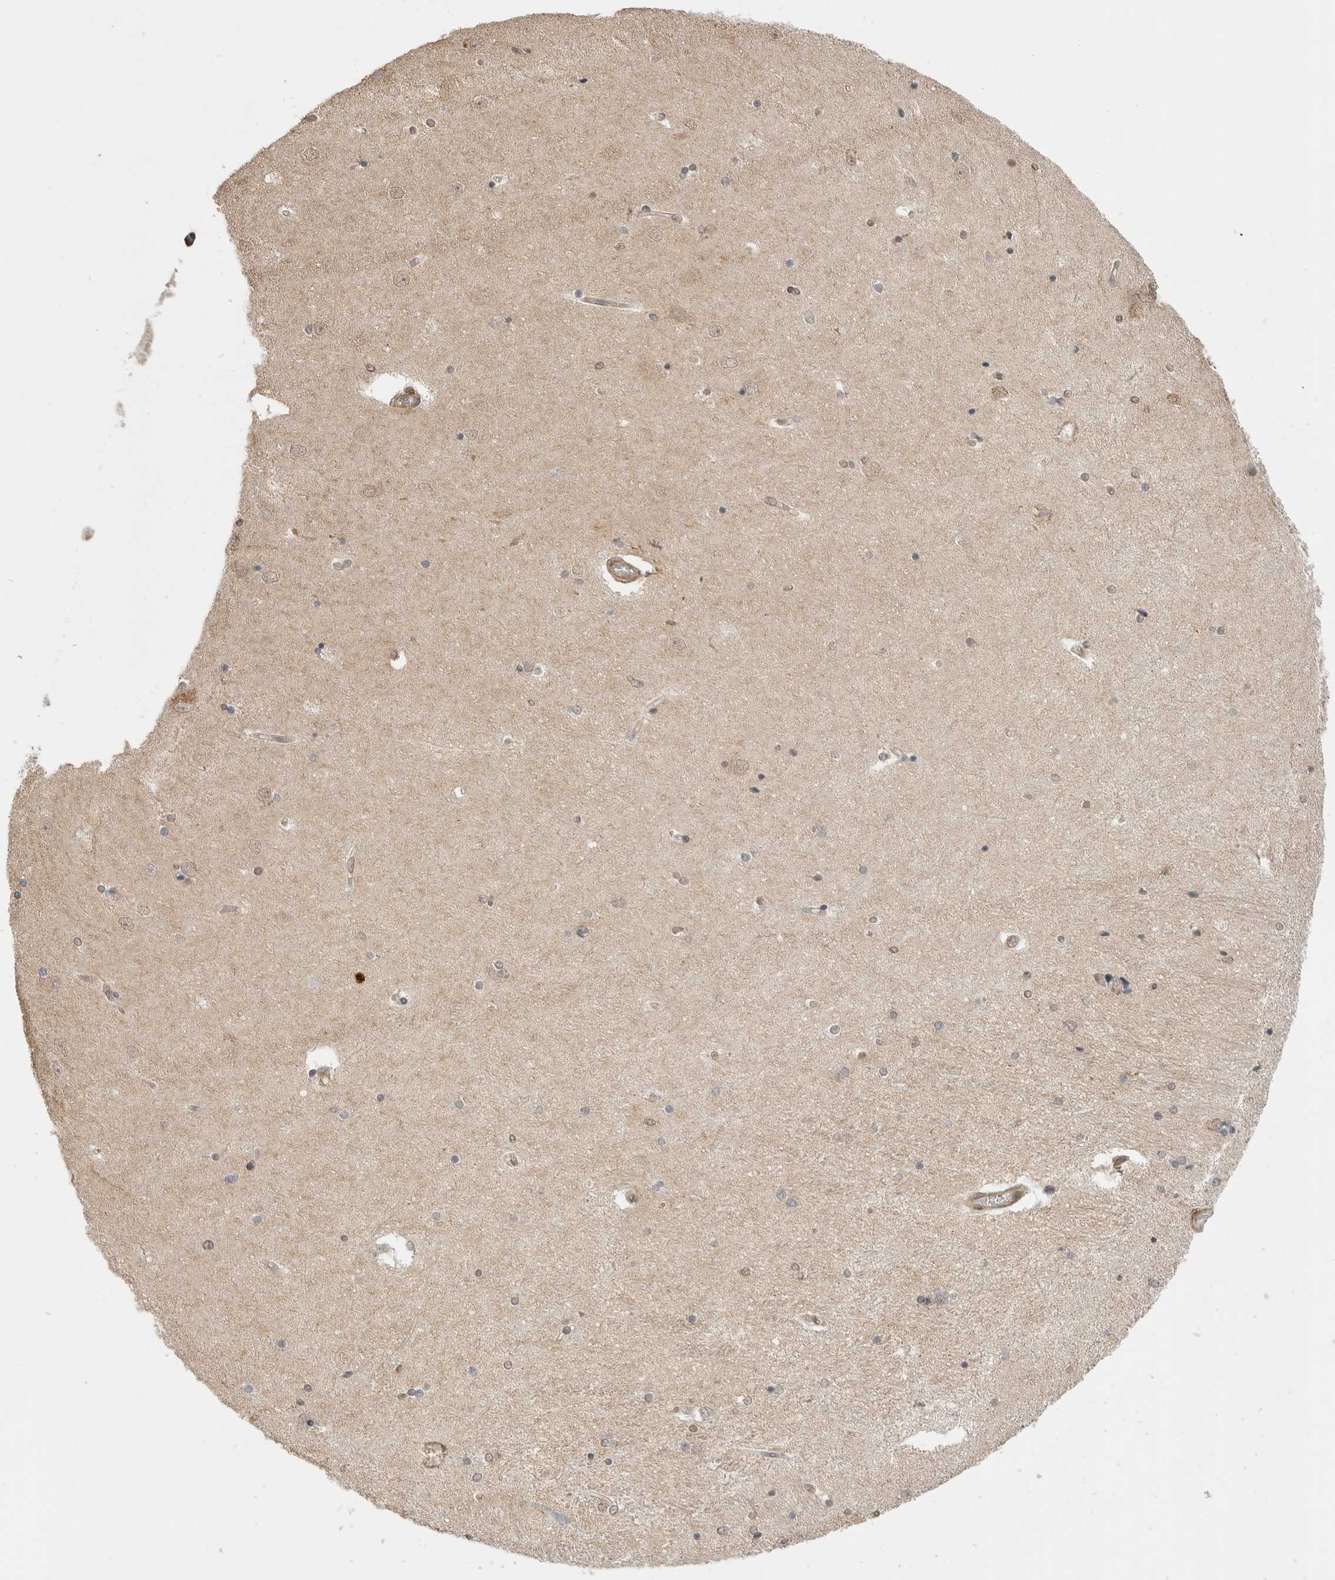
{"staining": {"intensity": "moderate", "quantity": "<25%", "location": "cytoplasmic/membranous"}, "tissue": "hippocampus", "cell_type": "Glial cells", "image_type": "normal", "snomed": [{"axis": "morphology", "description": "Normal tissue, NOS"}, {"axis": "topography", "description": "Hippocampus"}], "caption": "A low amount of moderate cytoplasmic/membranous expression is appreciated in about <25% of glial cells in benign hippocampus.", "gene": "GPC2", "patient": {"sex": "female", "age": 54}}